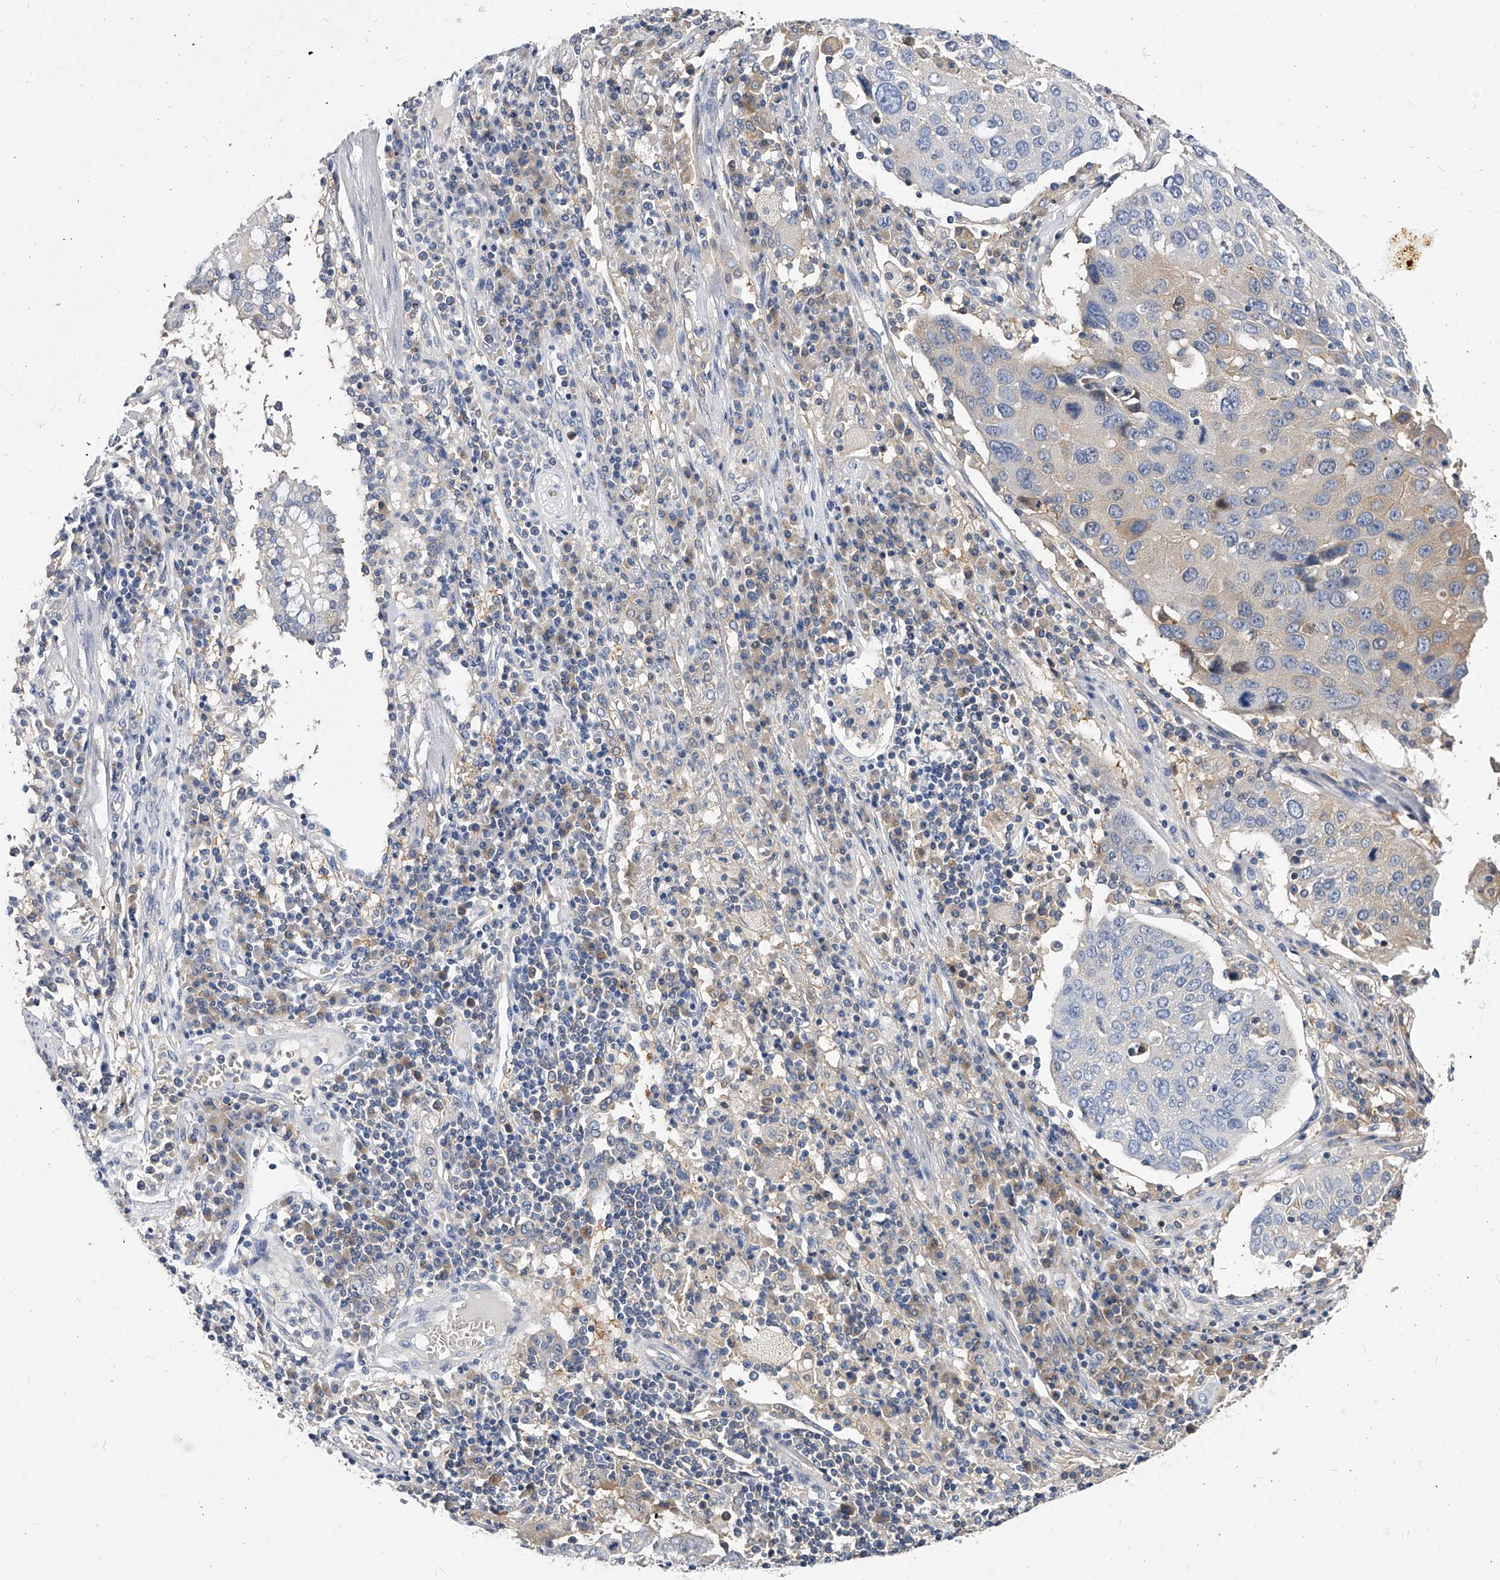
{"staining": {"intensity": "negative", "quantity": "none", "location": "none"}, "tissue": "lung cancer", "cell_type": "Tumor cells", "image_type": "cancer", "snomed": [{"axis": "morphology", "description": "Squamous cell carcinoma, NOS"}, {"axis": "topography", "description": "Lung"}], "caption": "This is an IHC image of human lung squamous cell carcinoma. There is no expression in tumor cells.", "gene": "APEH", "patient": {"sex": "male", "age": 65}}